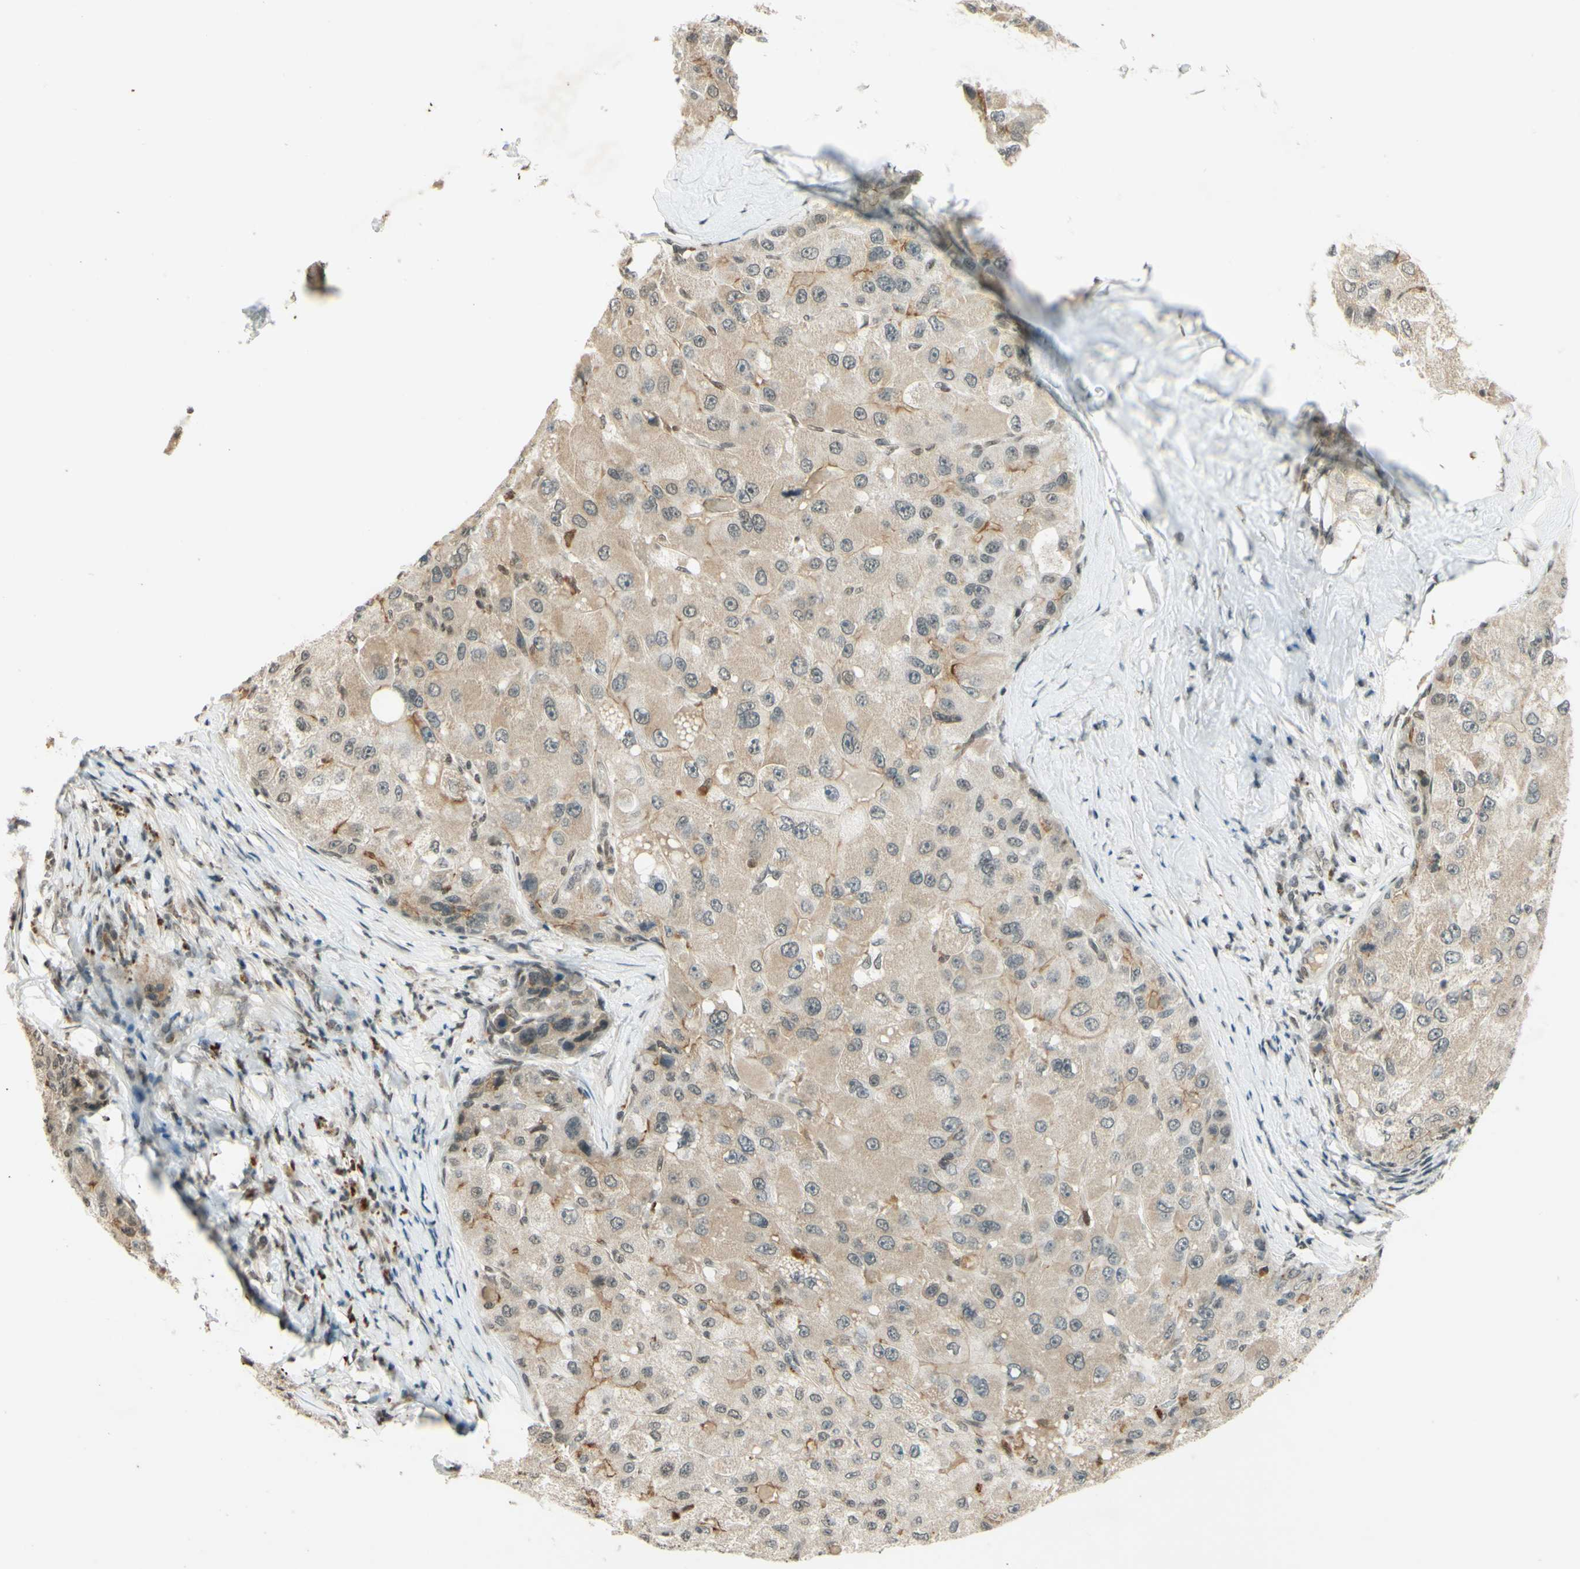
{"staining": {"intensity": "weak", "quantity": ">75%", "location": "cytoplasmic/membranous"}, "tissue": "liver cancer", "cell_type": "Tumor cells", "image_type": "cancer", "snomed": [{"axis": "morphology", "description": "Carcinoma, Hepatocellular, NOS"}, {"axis": "topography", "description": "Liver"}], "caption": "Tumor cells show low levels of weak cytoplasmic/membranous positivity in approximately >75% of cells in hepatocellular carcinoma (liver).", "gene": "SMARCB1", "patient": {"sex": "male", "age": 80}}